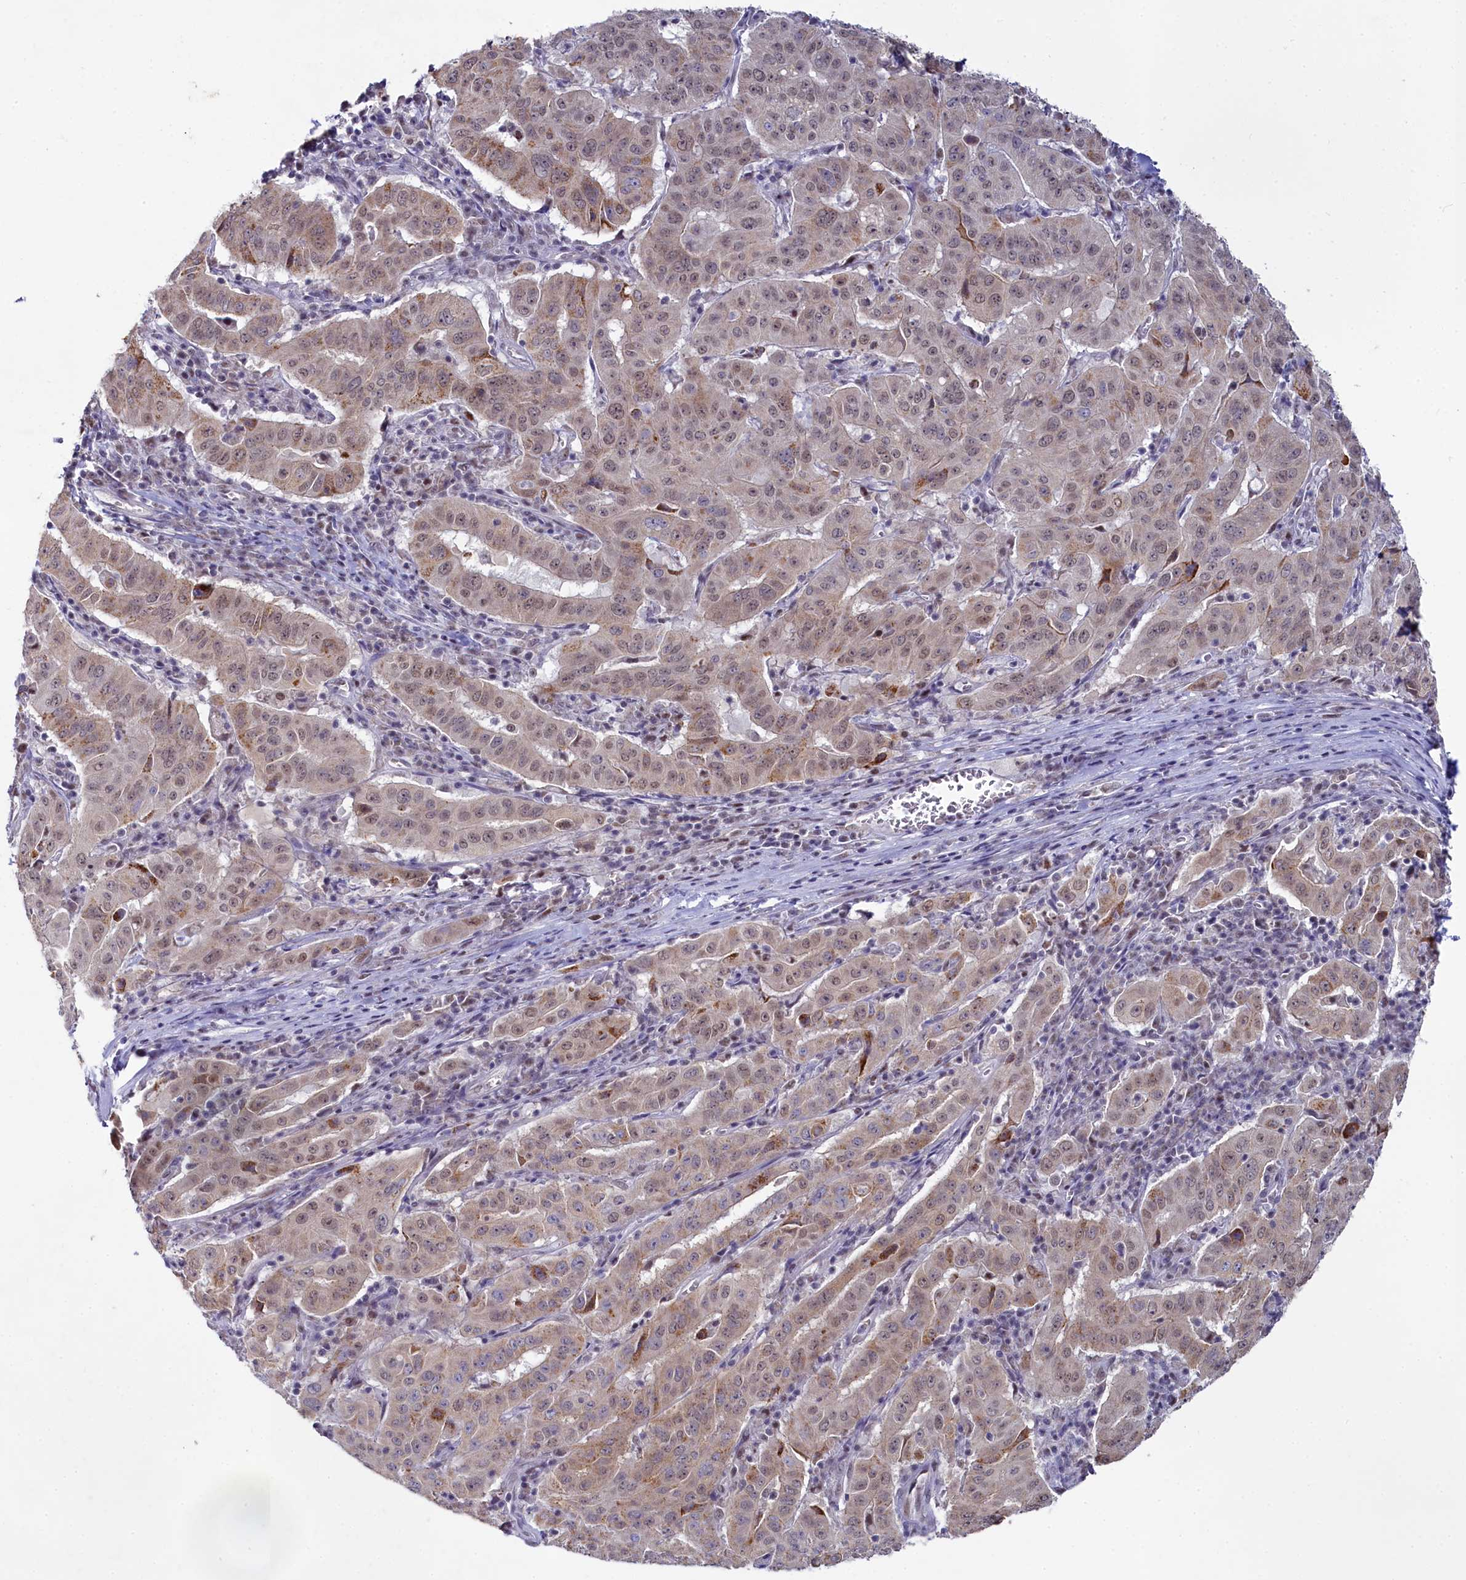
{"staining": {"intensity": "weak", "quantity": "25%-75%", "location": "cytoplasmic/membranous,nuclear"}, "tissue": "pancreatic cancer", "cell_type": "Tumor cells", "image_type": "cancer", "snomed": [{"axis": "morphology", "description": "Adenocarcinoma, NOS"}, {"axis": "topography", "description": "Pancreas"}], "caption": "Protein expression analysis of human pancreatic cancer reveals weak cytoplasmic/membranous and nuclear expression in about 25%-75% of tumor cells. (DAB IHC, brown staining for protein, blue staining for nuclei).", "gene": "PPHLN1", "patient": {"sex": "male", "age": 63}}